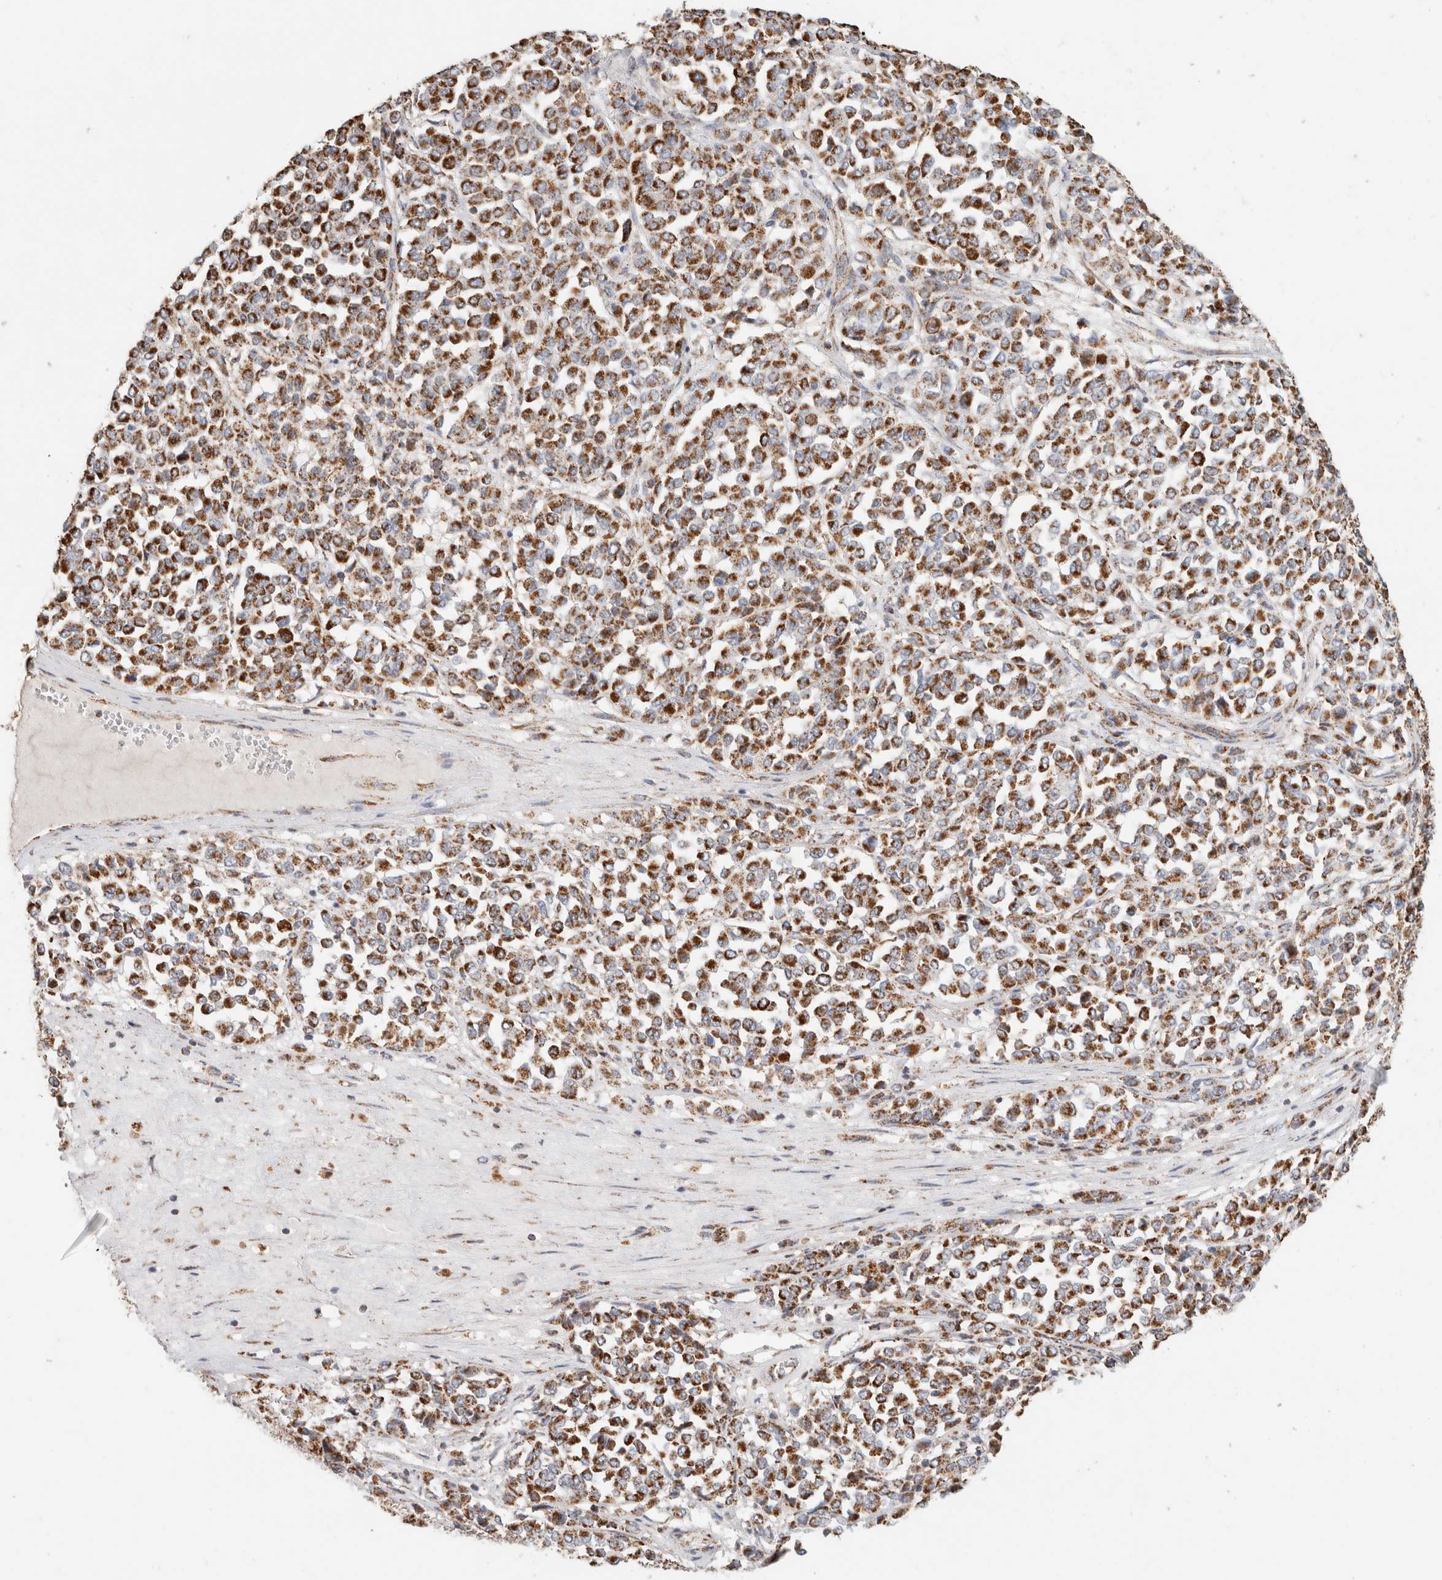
{"staining": {"intensity": "moderate", "quantity": ">75%", "location": "cytoplasmic/membranous"}, "tissue": "melanoma", "cell_type": "Tumor cells", "image_type": "cancer", "snomed": [{"axis": "morphology", "description": "Malignant melanoma, Metastatic site"}, {"axis": "topography", "description": "Pancreas"}], "caption": "The micrograph exhibits staining of melanoma, revealing moderate cytoplasmic/membranous protein staining (brown color) within tumor cells.", "gene": "C1QBP", "patient": {"sex": "female", "age": 30}}